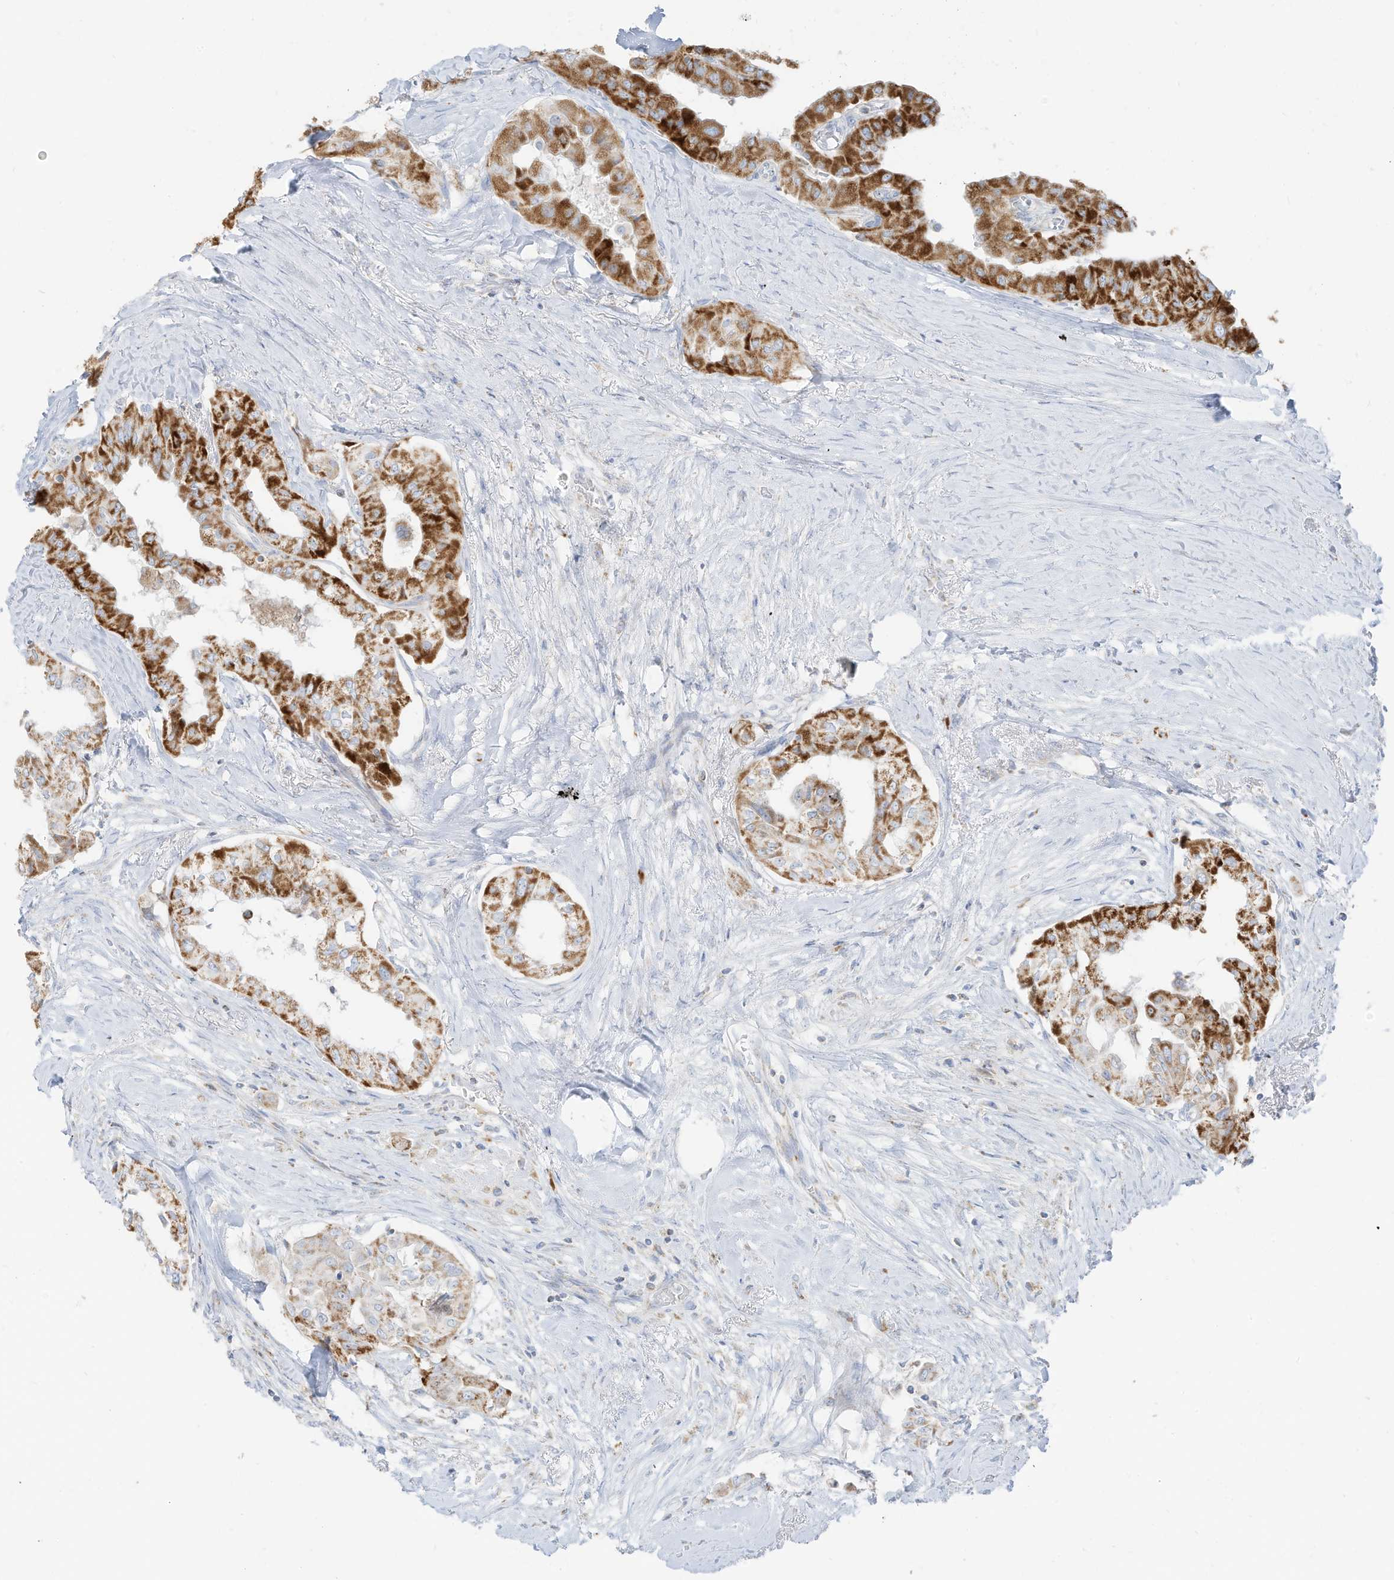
{"staining": {"intensity": "strong", "quantity": ">75%", "location": "cytoplasmic/membranous"}, "tissue": "thyroid cancer", "cell_type": "Tumor cells", "image_type": "cancer", "snomed": [{"axis": "morphology", "description": "Papillary adenocarcinoma, NOS"}, {"axis": "topography", "description": "Thyroid gland"}], "caption": "The micrograph reveals staining of papillary adenocarcinoma (thyroid), revealing strong cytoplasmic/membranous protein positivity (brown color) within tumor cells. Ihc stains the protein of interest in brown and the nuclei are stained blue.", "gene": "ETHE1", "patient": {"sex": "female", "age": 59}}